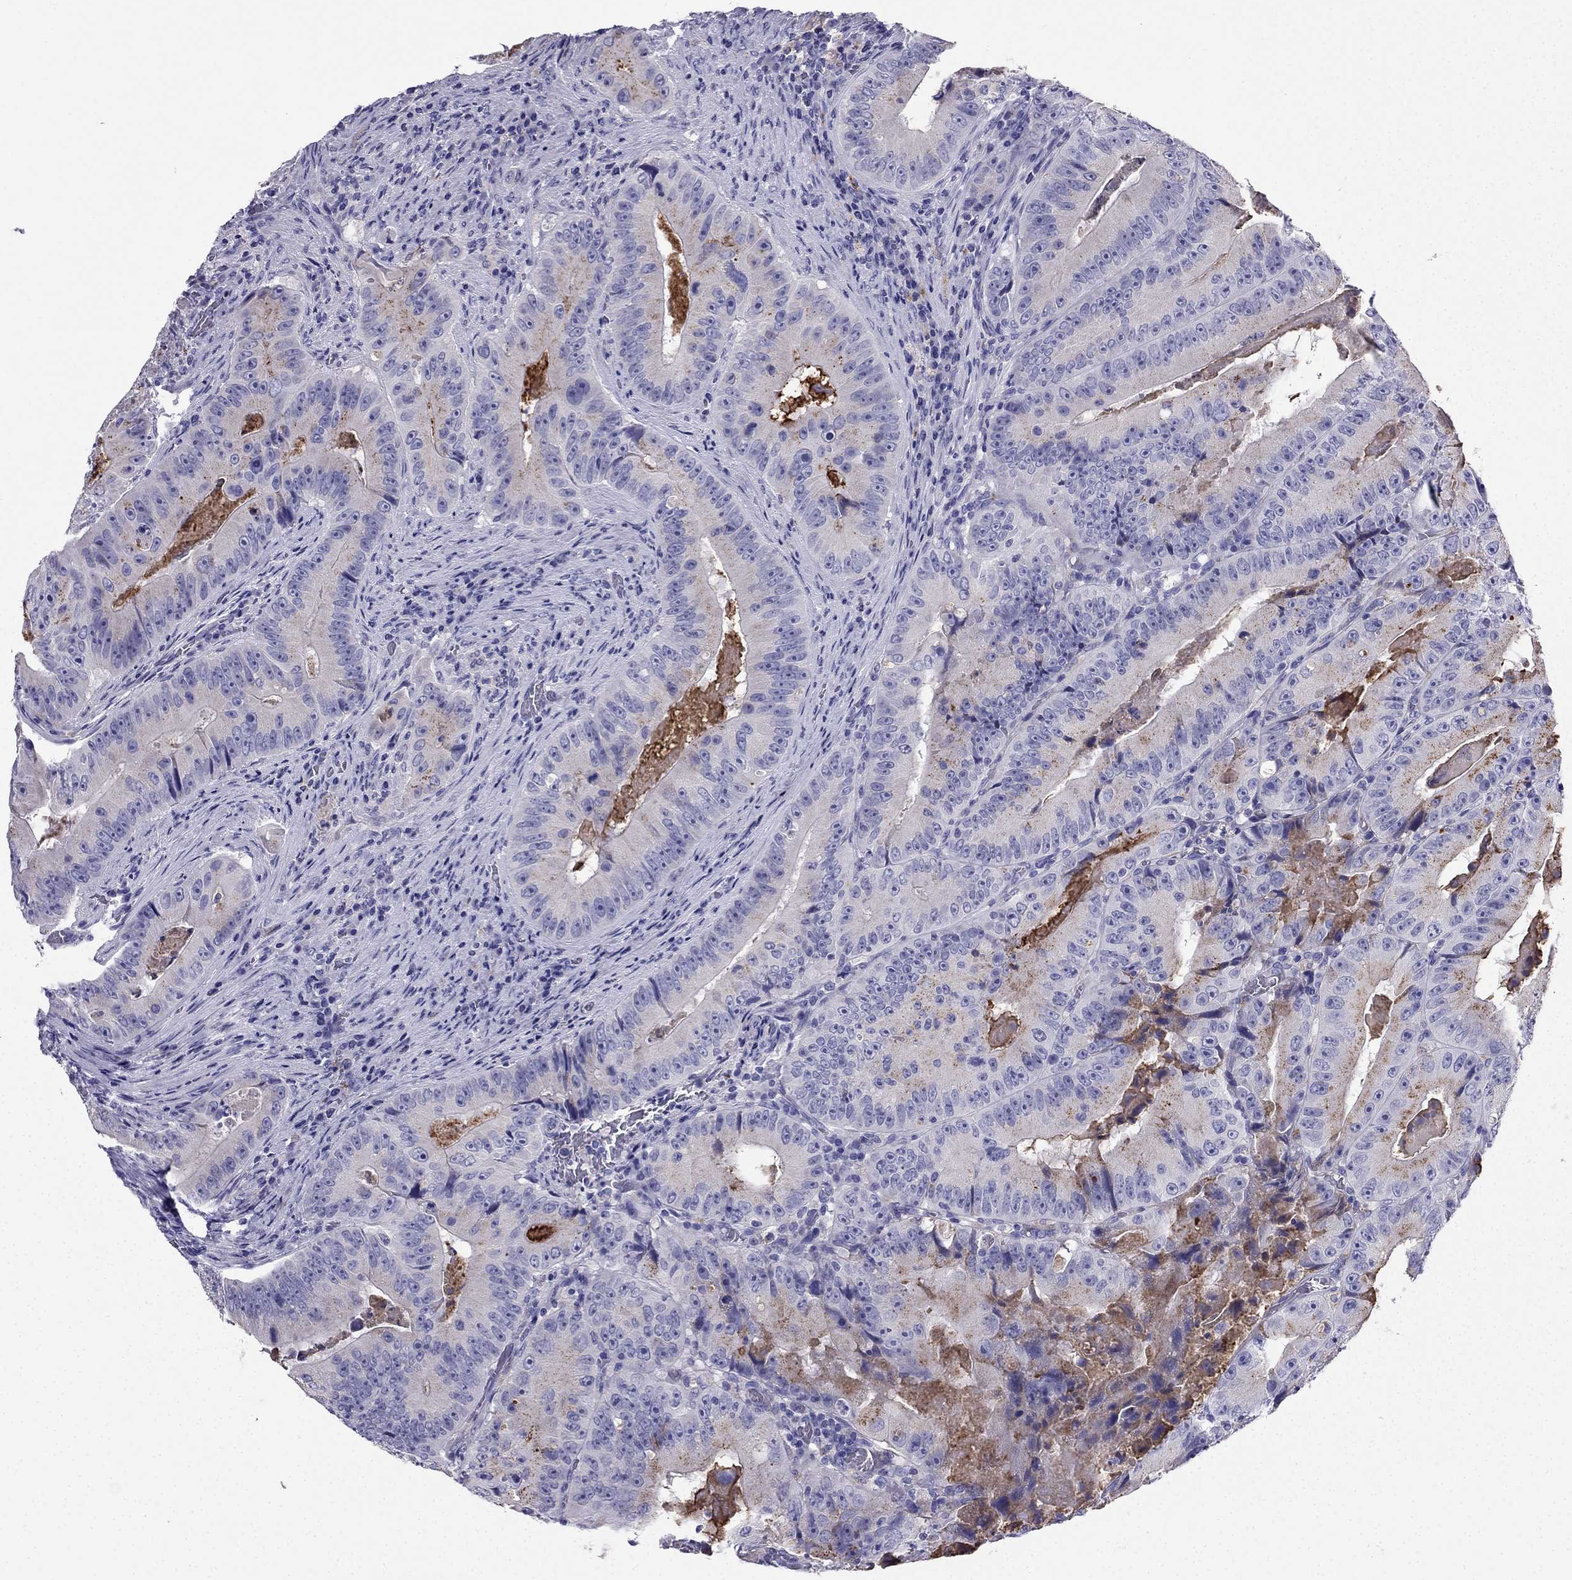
{"staining": {"intensity": "weak", "quantity": "<25%", "location": "cytoplasmic/membranous"}, "tissue": "colorectal cancer", "cell_type": "Tumor cells", "image_type": "cancer", "snomed": [{"axis": "morphology", "description": "Adenocarcinoma, NOS"}, {"axis": "topography", "description": "Colon"}], "caption": "The IHC image has no significant positivity in tumor cells of adenocarcinoma (colorectal) tissue. Nuclei are stained in blue.", "gene": "PTH", "patient": {"sex": "female", "age": 86}}